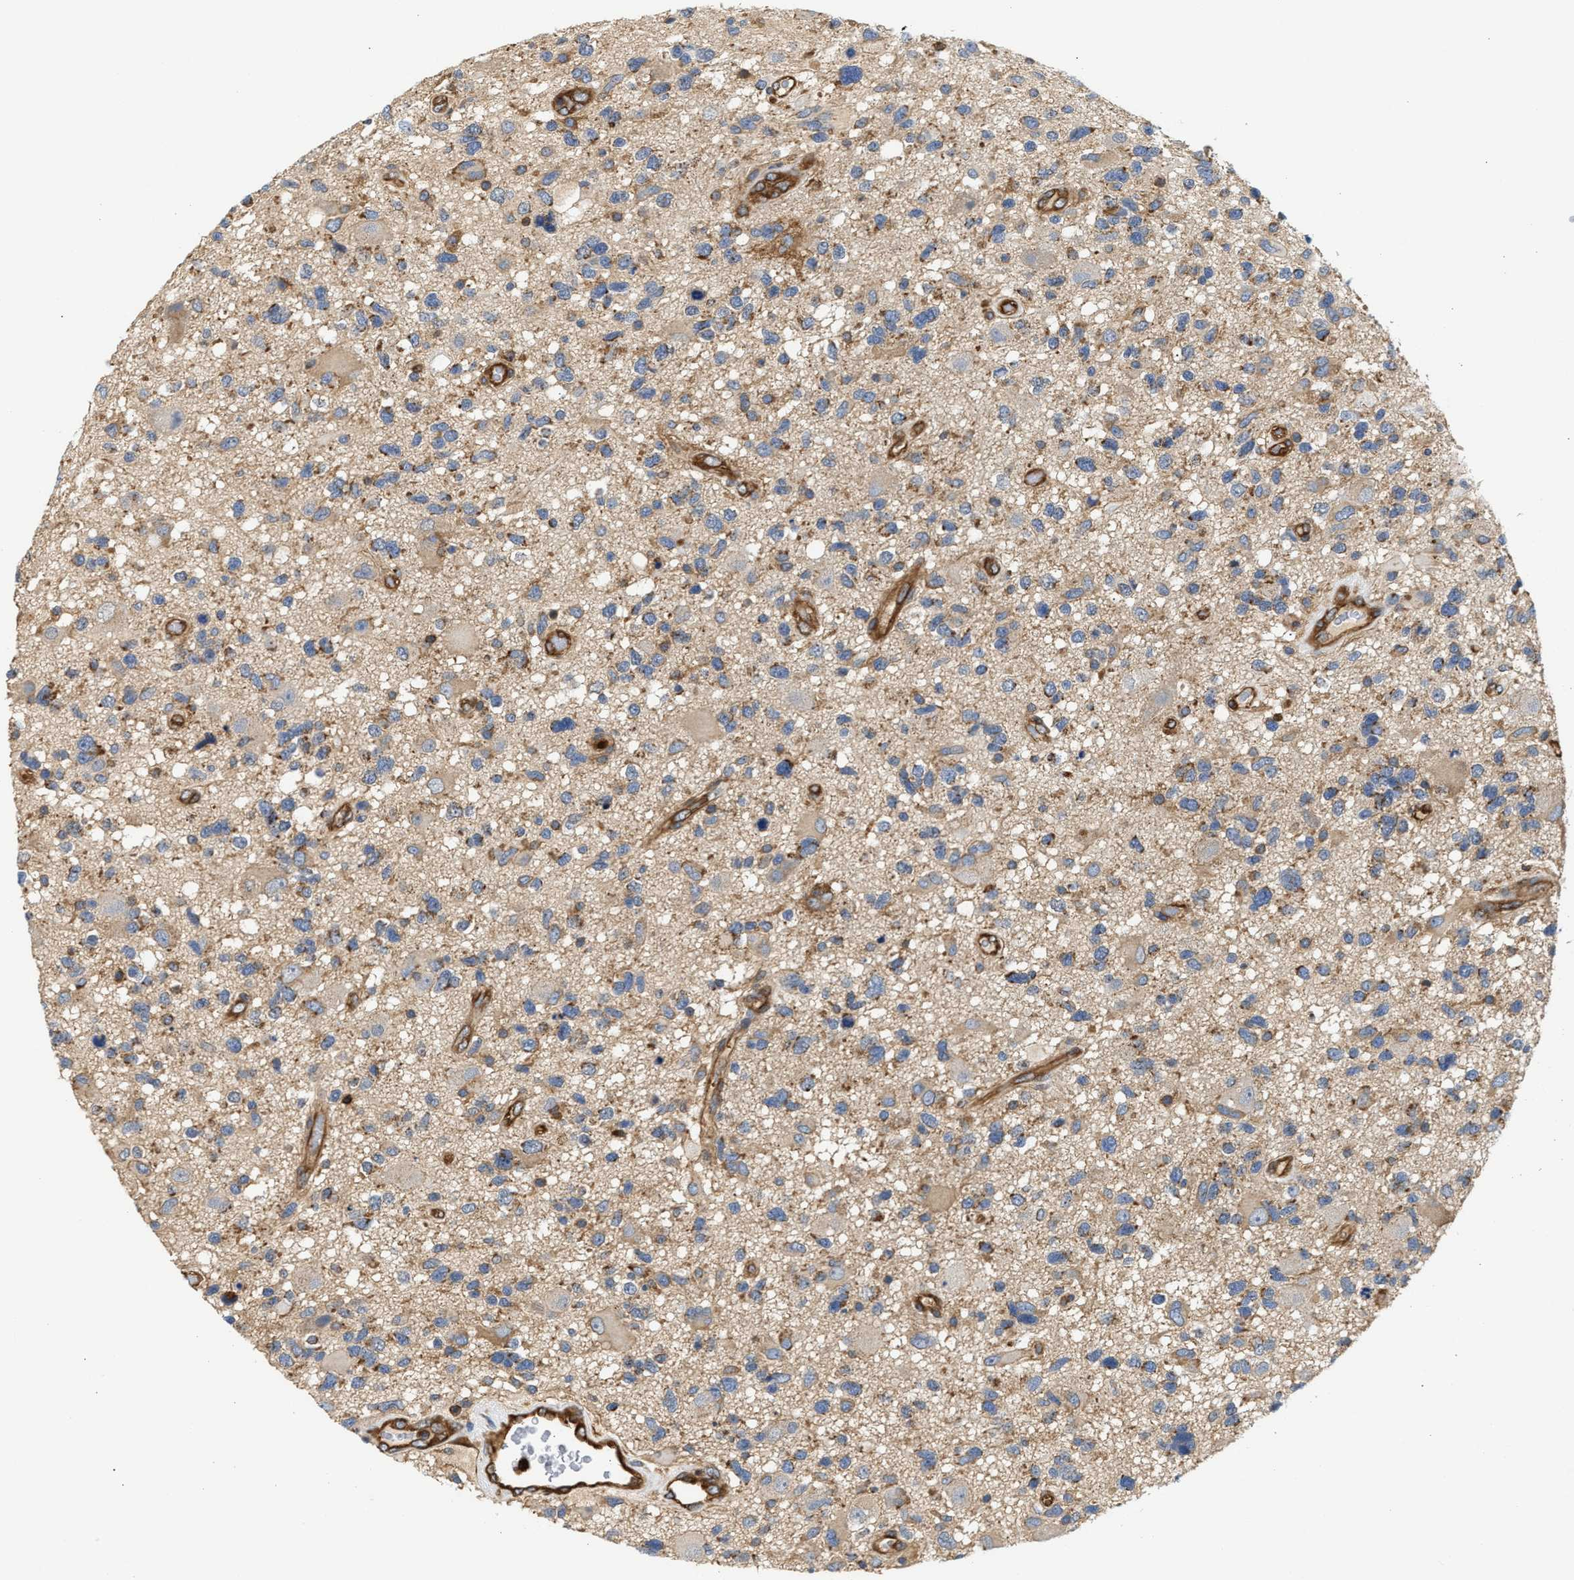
{"staining": {"intensity": "moderate", "quantity": "<25%", "location": "cytoplasmic/membranous"}, "tissue": "glioma", "cell_type": "Tumor cells", "image_type": "cancer", "snomed": [{"axis": "morphology", "description": "Glioma, malignant, High grade"}, {"axis": "topography", "description": "Brain"}], "caption": "Moderate cytoplasmic/membranous protein expression is seen in approximately <25% of tumor cells in glioma.", "gene": "SAMD9L", "patient": {"sex": "male", "age": 33}}